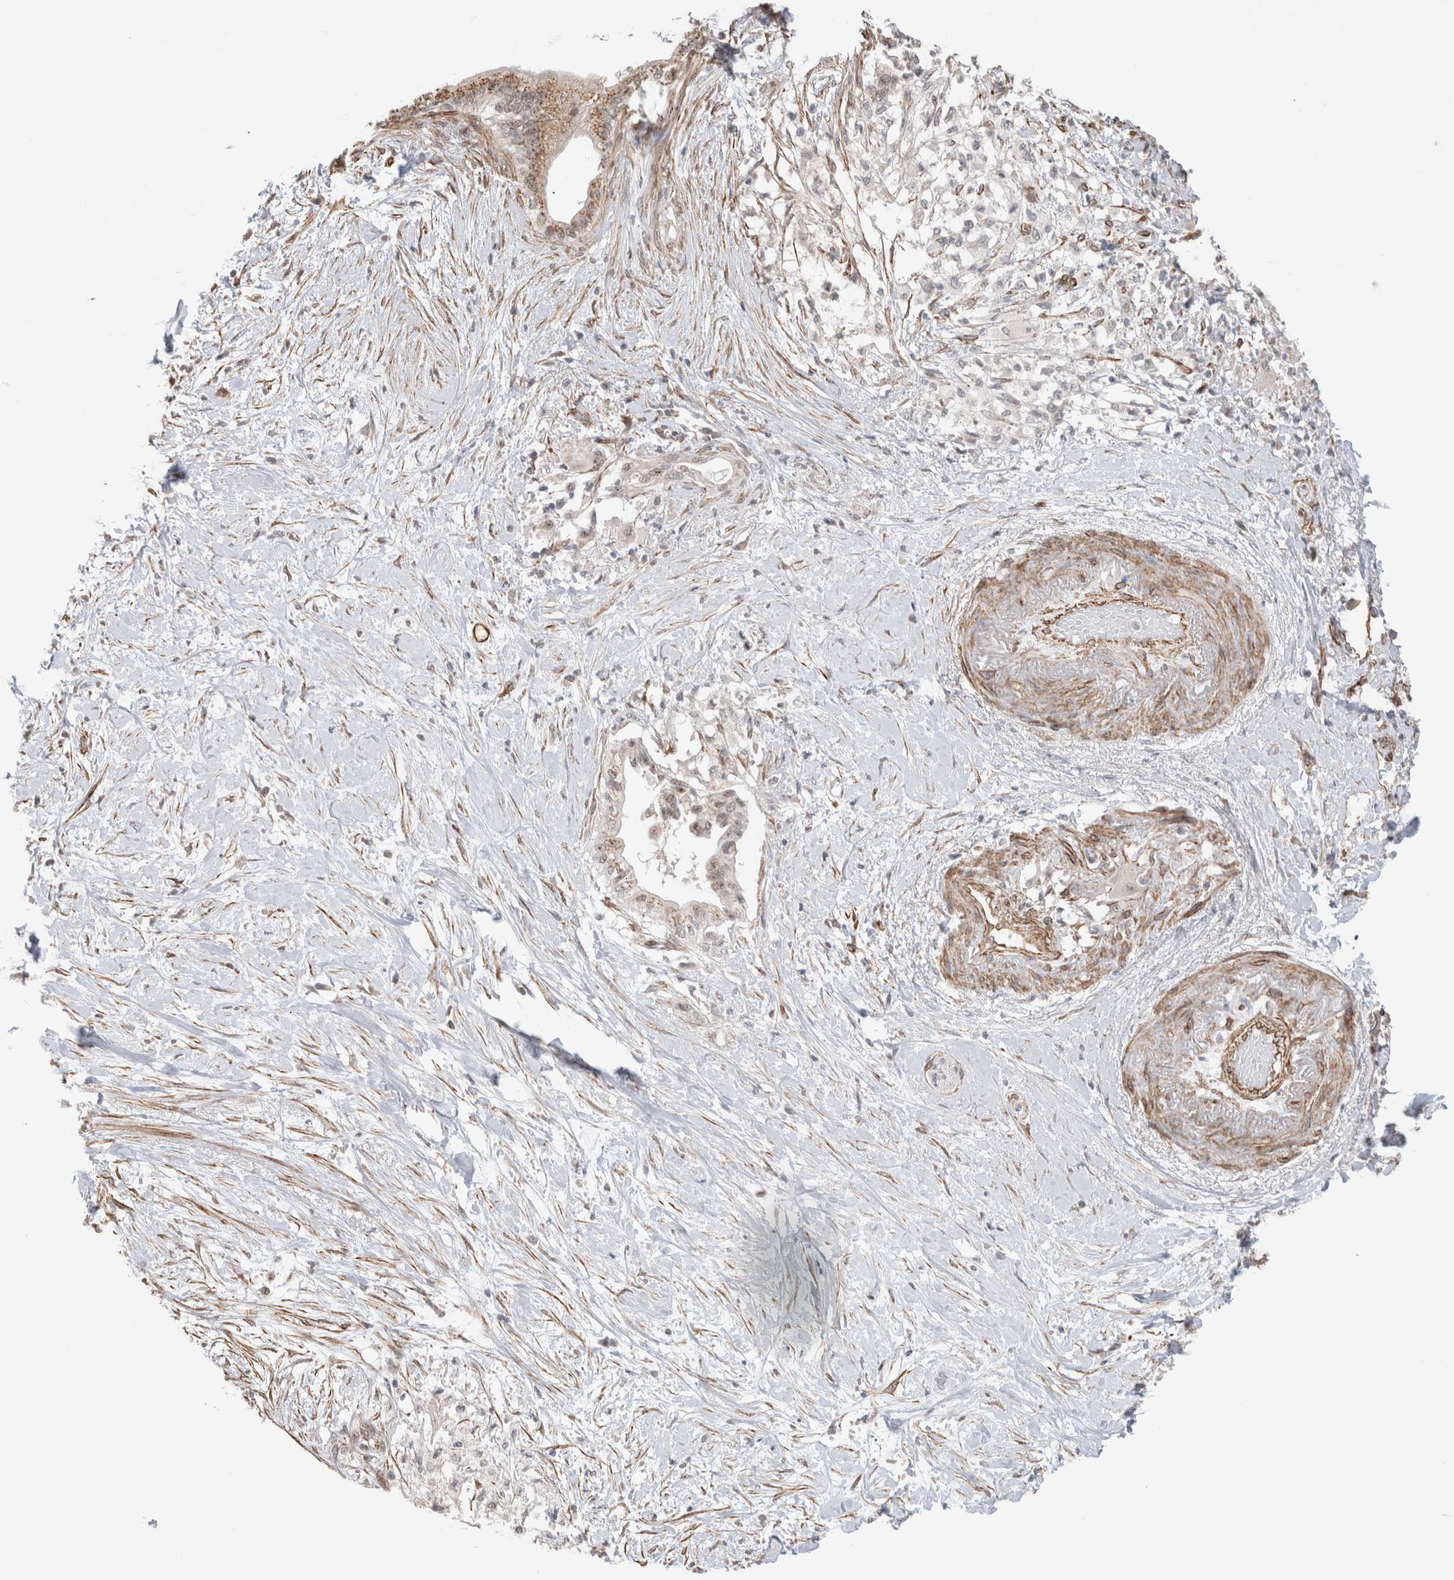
{"staining": {"intensity": "moderate", "quantity": "25%-75%", "location": "cytoplasmic/membranous"}, "tissue": "pancreatic cancer", "cell_type": "Tumor cells", "image_type": "cancer", "snomed": [{"axis": "morphology", "description": "Normal tissue, NOS"}, {"axis": "morphology", "description": "Adenocarcinoma, NOS"}, {"axis": "topography", "description": "Pancreas"}, {"axis": "topography", "description": "Duodenum"}], "caption": "The histopathology image reveals a brown stain indicating the presence of a protein in the cytoplasmic/membranous of tumor cells in pancreatic cancer (adenocarcinoma). (brown staining indicates protein expression, while blue staining denotes nuclei).", "gene": "CAAP1", "patient": {"sex": "female", "age": 60}}